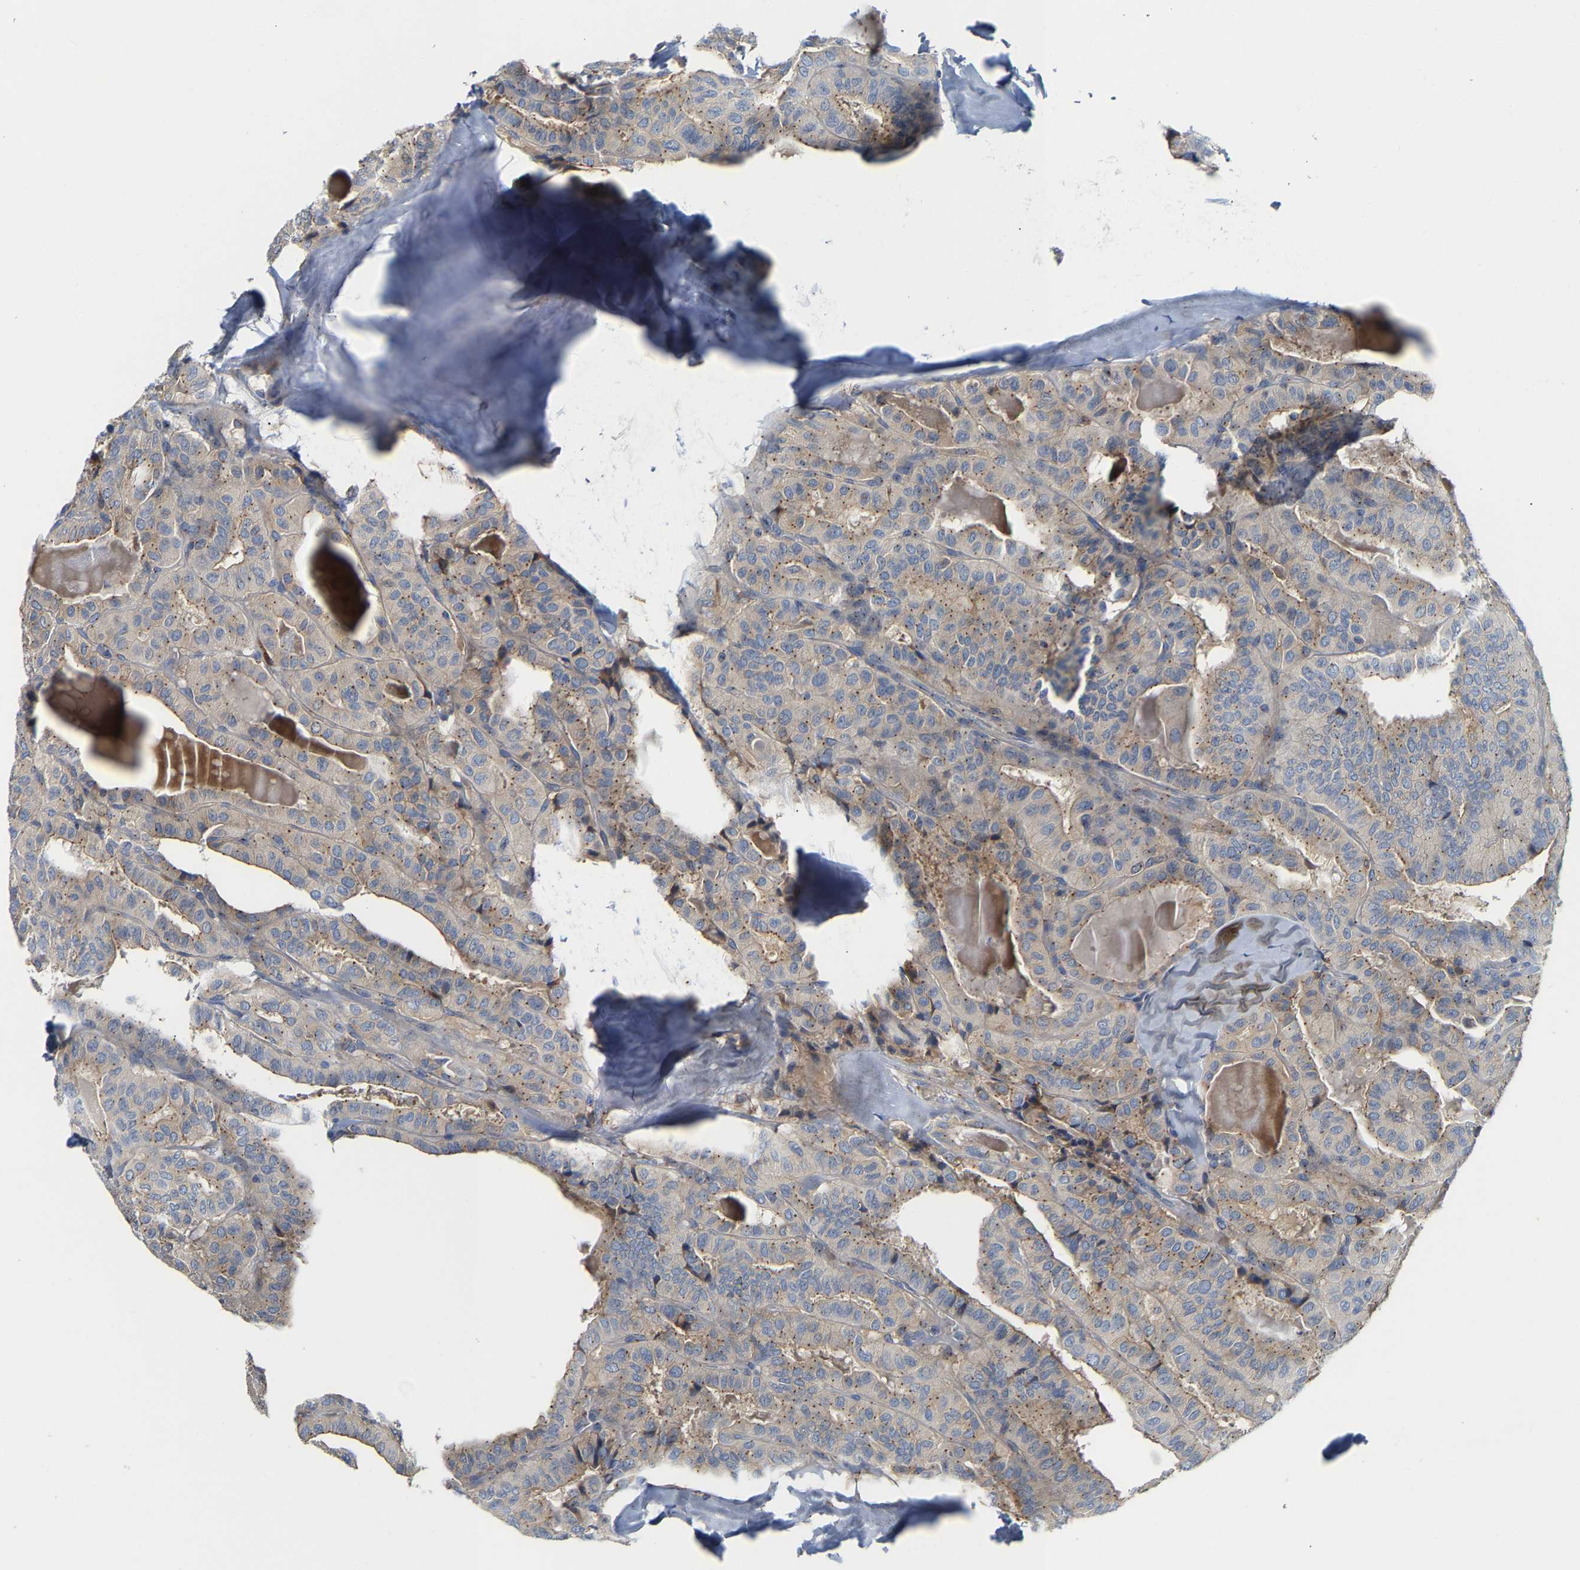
{"staining": {"intensity": "weak", "quantity": ">75%", "location": "cytoplasmic/membranous"}, "tissue": "thyroid cancer", "cell_type": "Tumor cells", "image_type": "cancer", "snomed": [{"axis": "morphology", "description": "Papillary adenocarcinoma, NOS"}, {"axis": "topography", "description": "Thyroid gland"}], "caption": "Tumor cells reveal weak cytoplasmic/membranous staining in approximately >75% of cells in thyroid cancer (papillary adenocarcinoma).", "gene": "PCNT", "patient": {"sex": "male", "age": 77}}